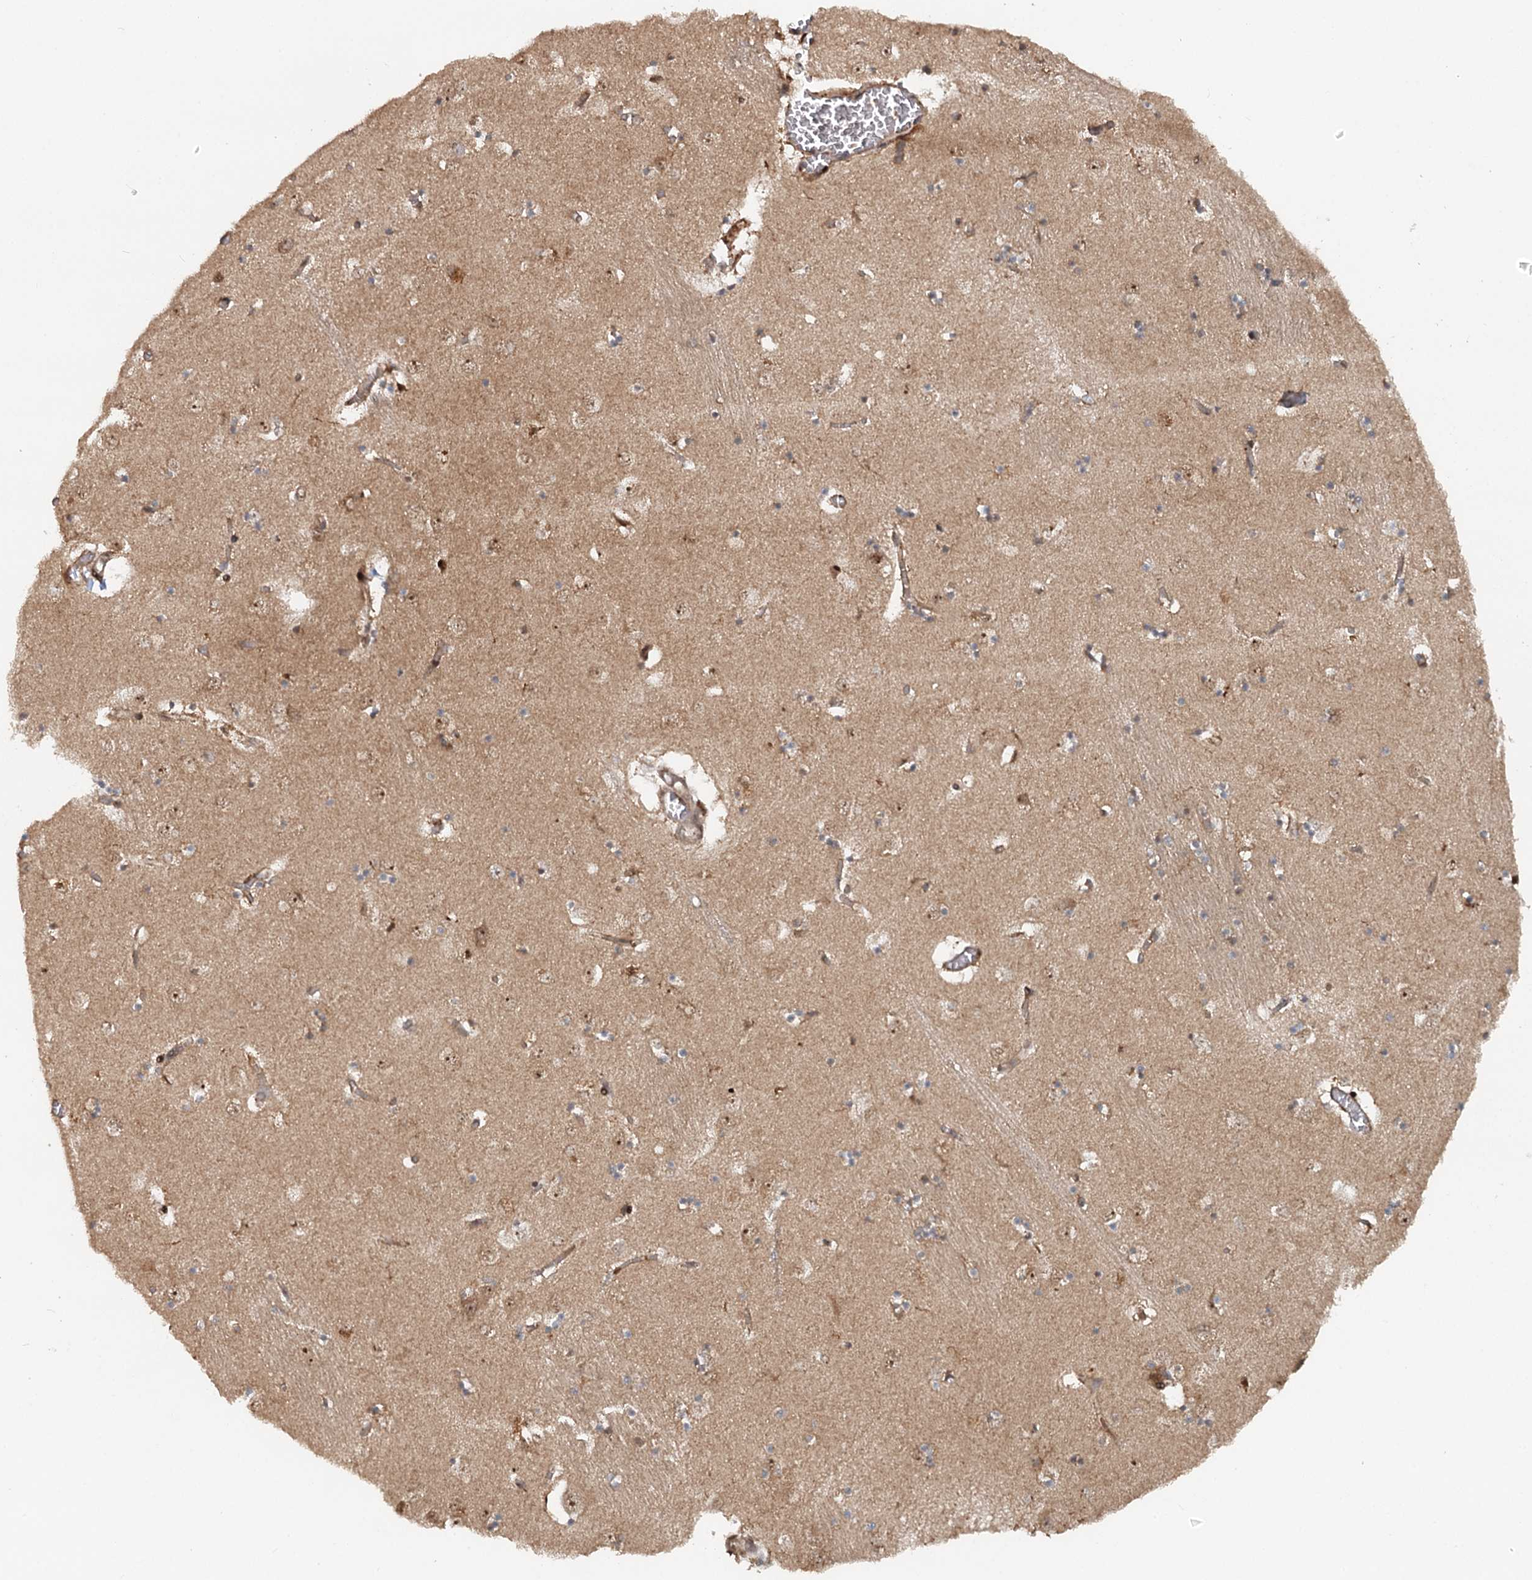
{"staining": {"intensity": "moderate", "quantity": "25%-75%", "location": "cytoplasmic/membranous"}, "tissue": "caudate", "cell_type": "Glial cells", "image_type": "normal", "snomed": [{"axis": "morphology", "description": "Normal tissue, NOS"}, {"axis": "topography", "description": "Lateral ventricle wall"}], "caption": "The image exhibits a brown stain indicating the presence of a protein in the cytoplasmic/membranous of glial cells in caudate.", "gene": "RNF111", "patient": {"sex": "male", "age": 70}}